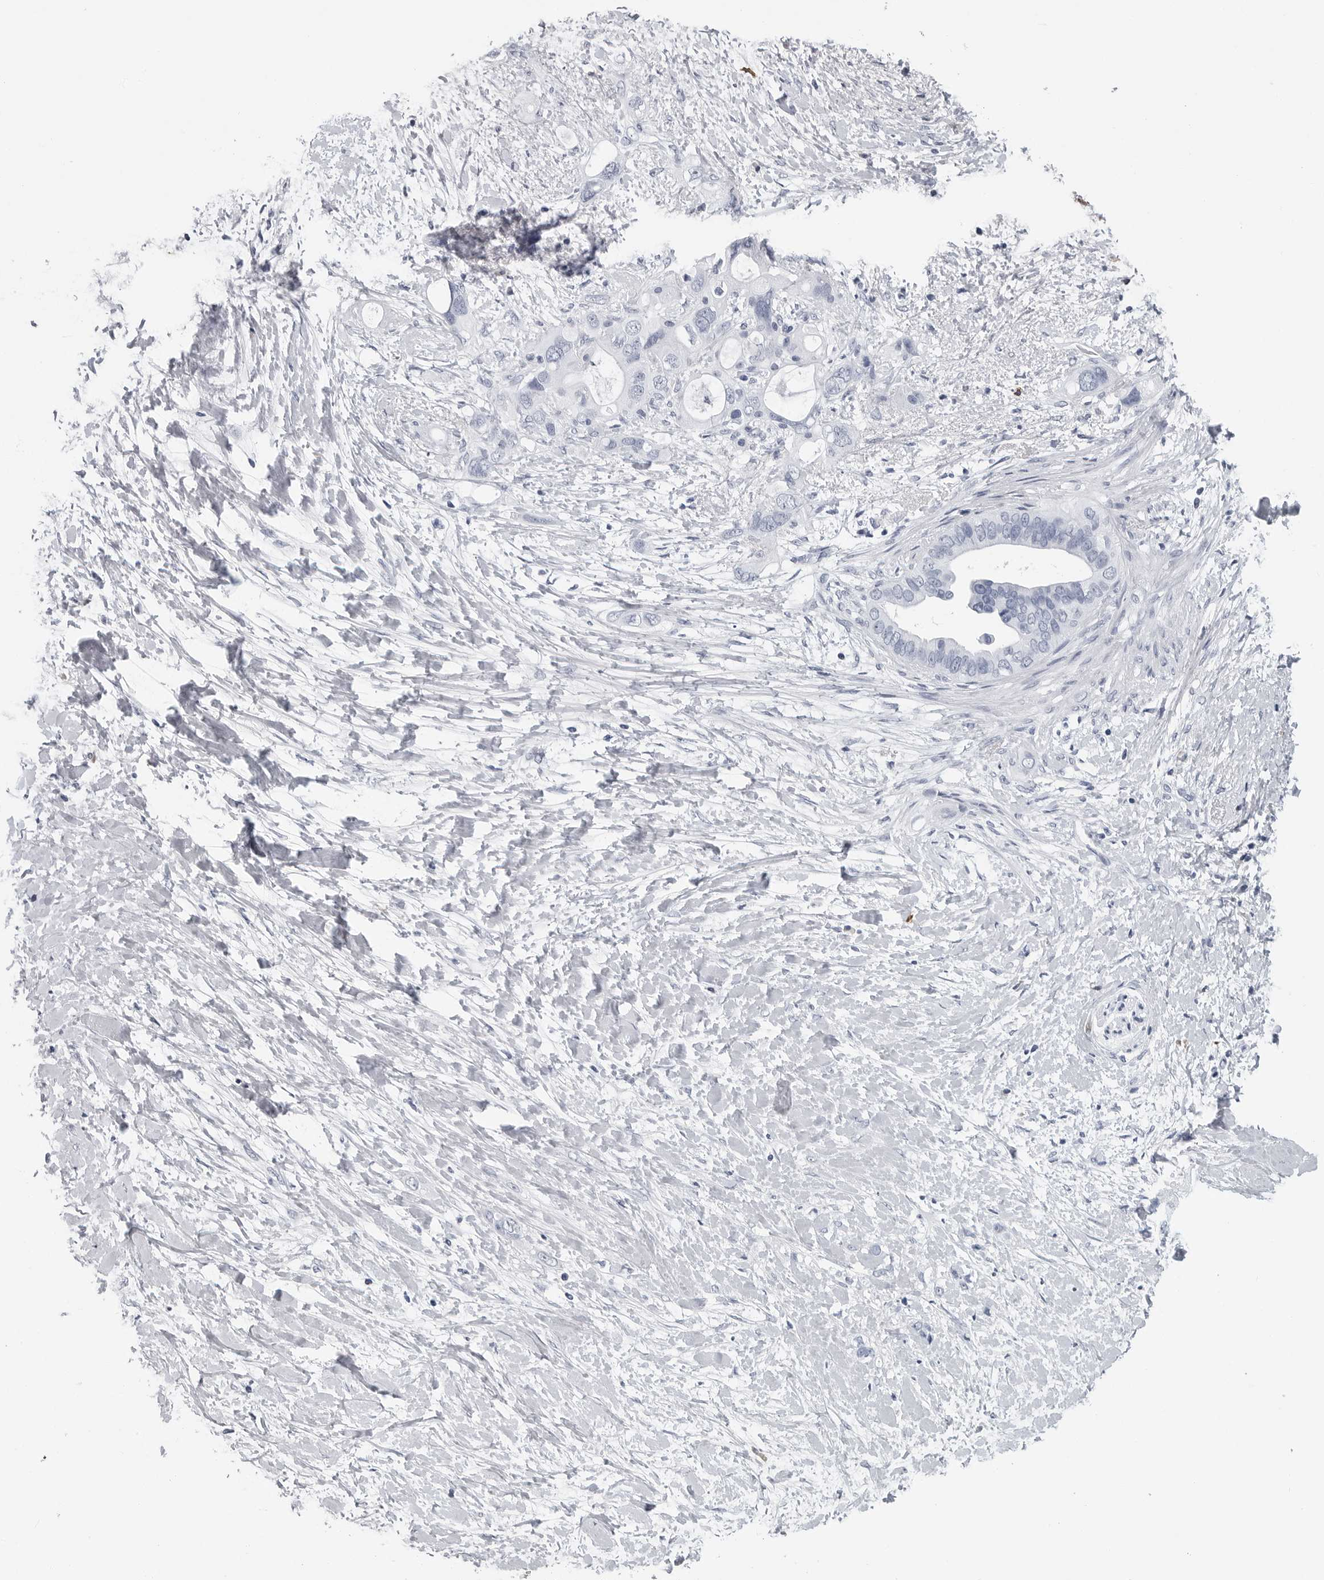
{"staining": {"intensity": "negative", "quantity": "none", "location": "none"}, "tissue": "pancreatic cancer", "cell_type": "Tumor cells", "image_type": "cancer", "snomed": [{"axis": "morphology", "description": "Adenocarcinoma, NOS"}, {"axis": "topography", "description": "Pancreas"}], "caption": "High power microscopy photomicrograph of an immunohistochemistry (IHC) histopathology image of adenocarcinoma (pancreatic), revealing no significant expression in tumor cells. (Immunohistochemistry (ihc), brightfield microscopy, high magnification).", "gene": "AMPD1", "patient": {"sex": "female", "age": 56}}